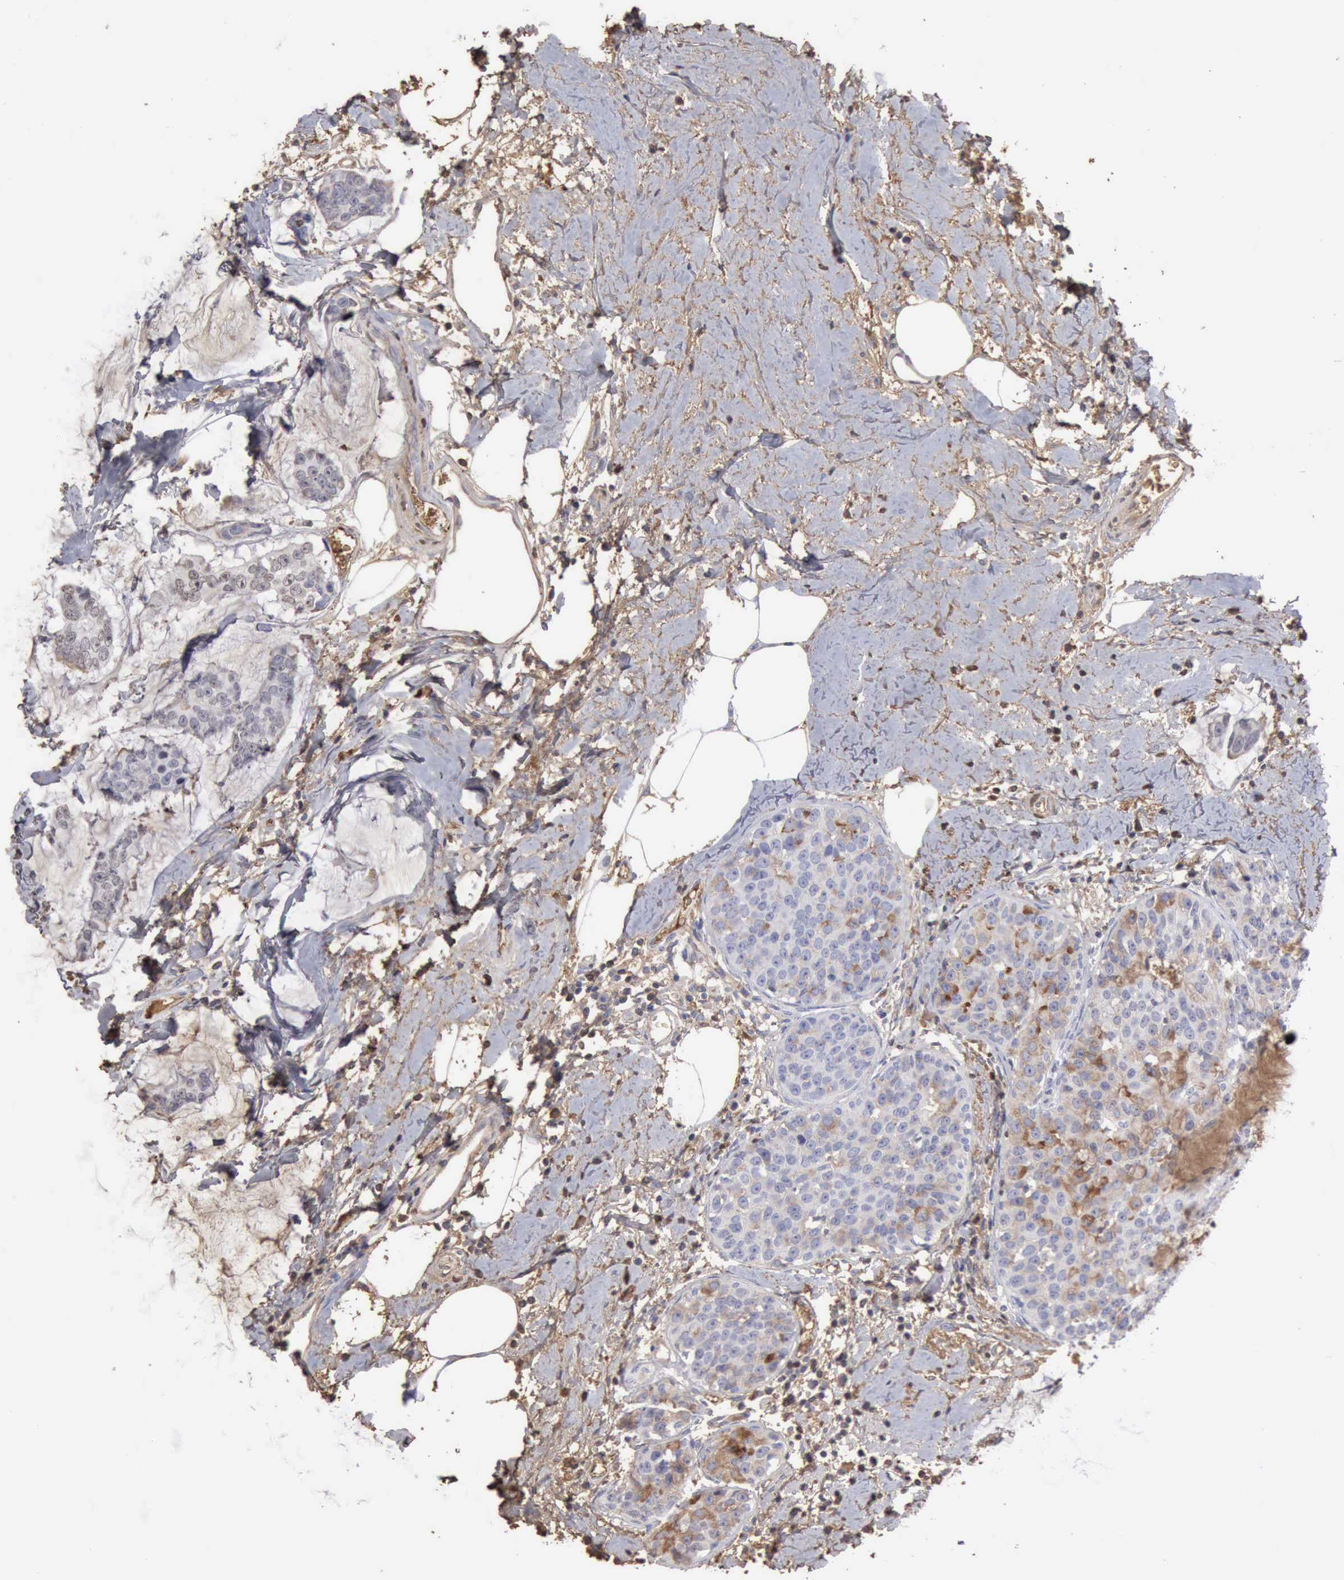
{"staining": {"intensity": "weak", "quantity": "<25%", "location": "cytoplasmic/membranous"}, "tissue": "breast cancer", "cell_type": "Tumor cells", "image_type": "cancer", "snomed": [{"axis": "morphology", "description": "Normal tissue, NOS"}, {"axis": "morphology", "description": "Duct carcinoma"}, {"axis": "topography", "description": "Breast"}], "caption": "The photomicrograph displays no significant staining in tumor cells of breast invasive ductal carcinoma.", "gene": "SERPINA1", "patient": {"sex": "female", "age": 50}}